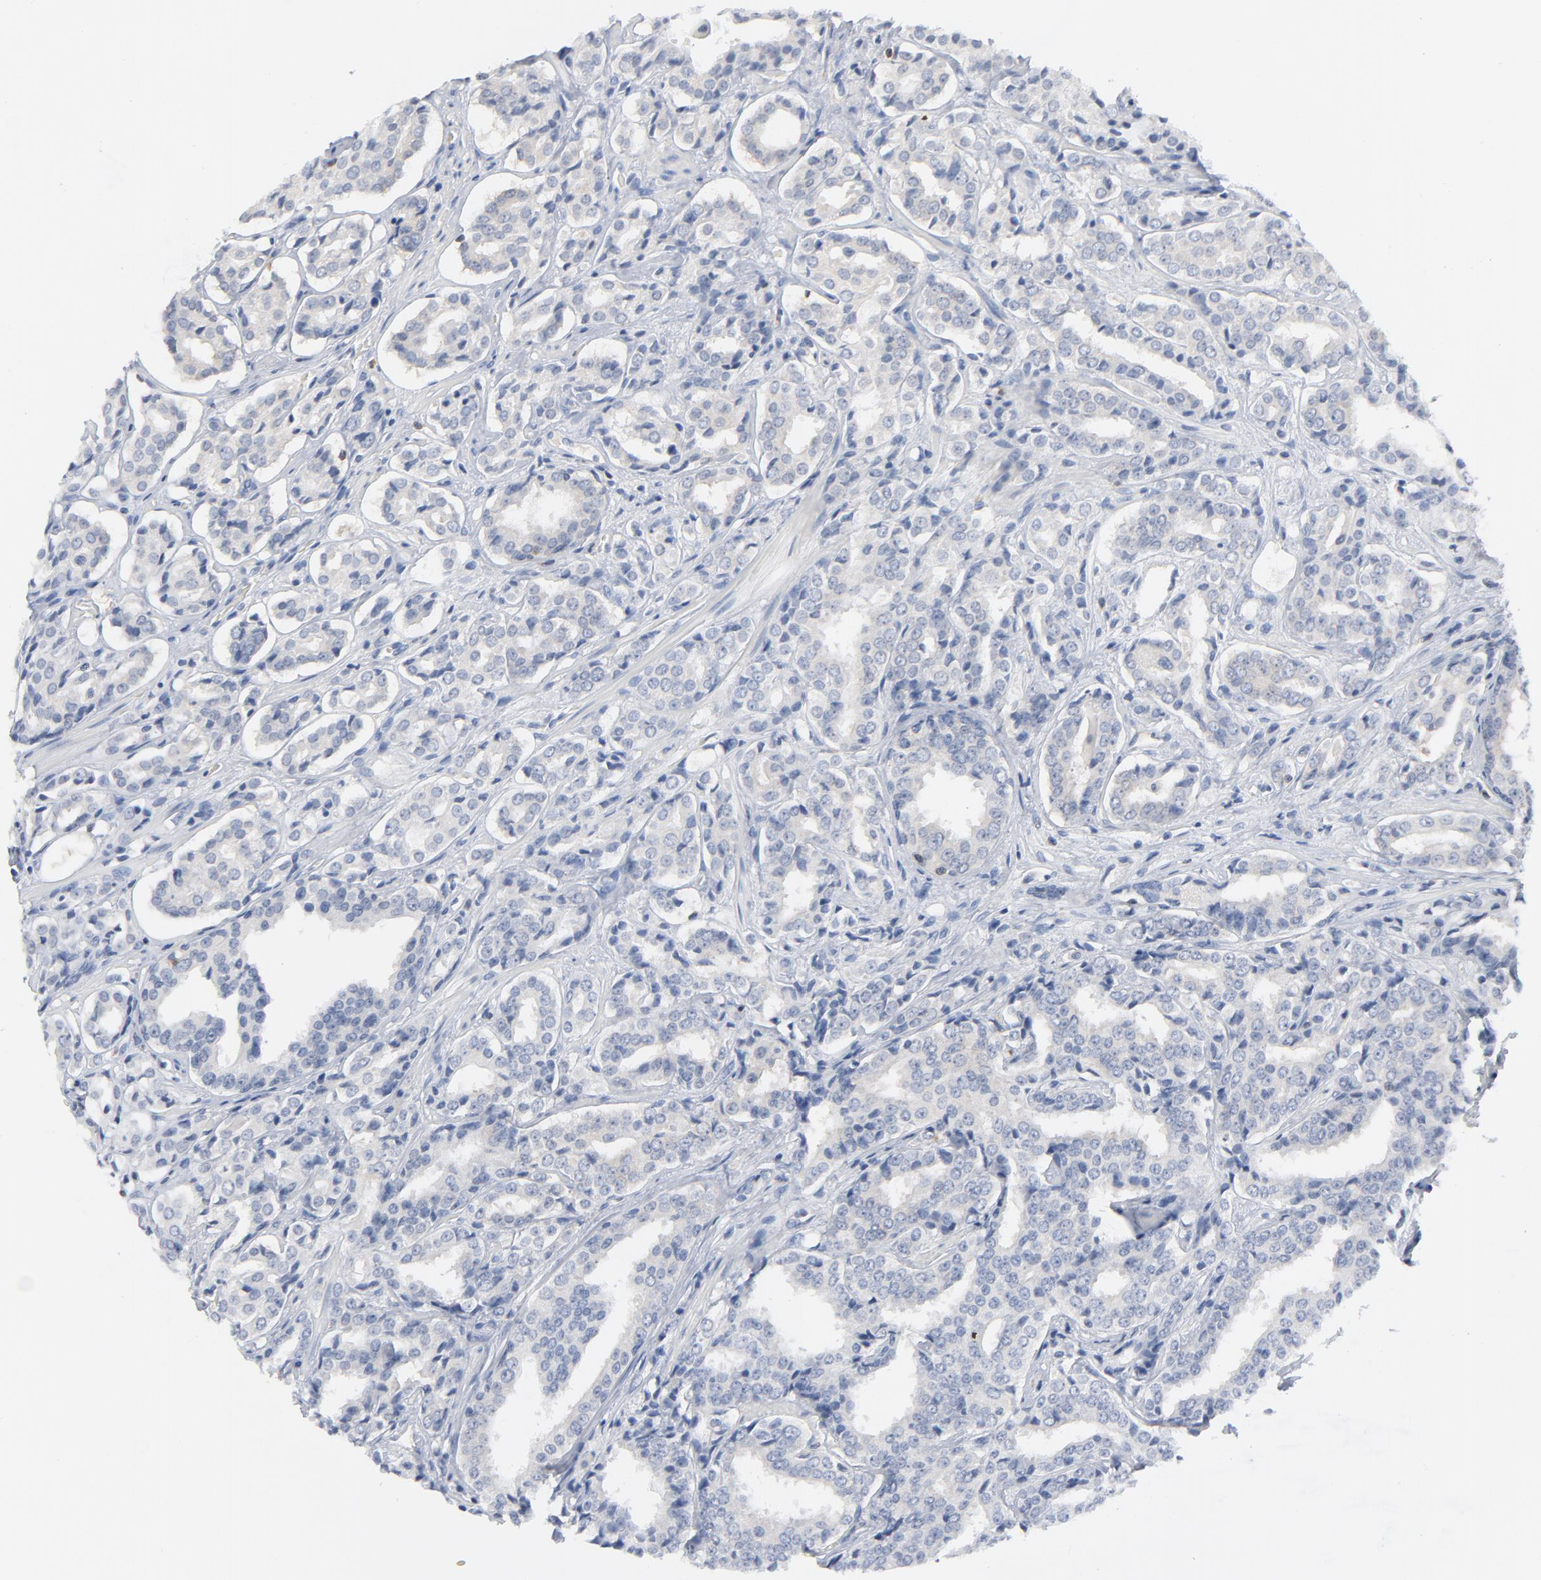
{"staining": {"intensity": "negative", "quantity": "none", "location": "none"}, "tissue": "prostate cancer", "cell_type": "Tumor cells", "image_type": "cancer", "snomed": [{"axis": "morphology", "description": "Adenocarcinoma, Medium grade"}, {"axis": "topography", "description": "Prostate"}], "caption": "The photomicrograph displays no significant positivity in tumor cells of adenocarcinoma (medium-grade) (prostate).", "gene": "PTK2B", "patient": {"sex": "male", "age": 60}}